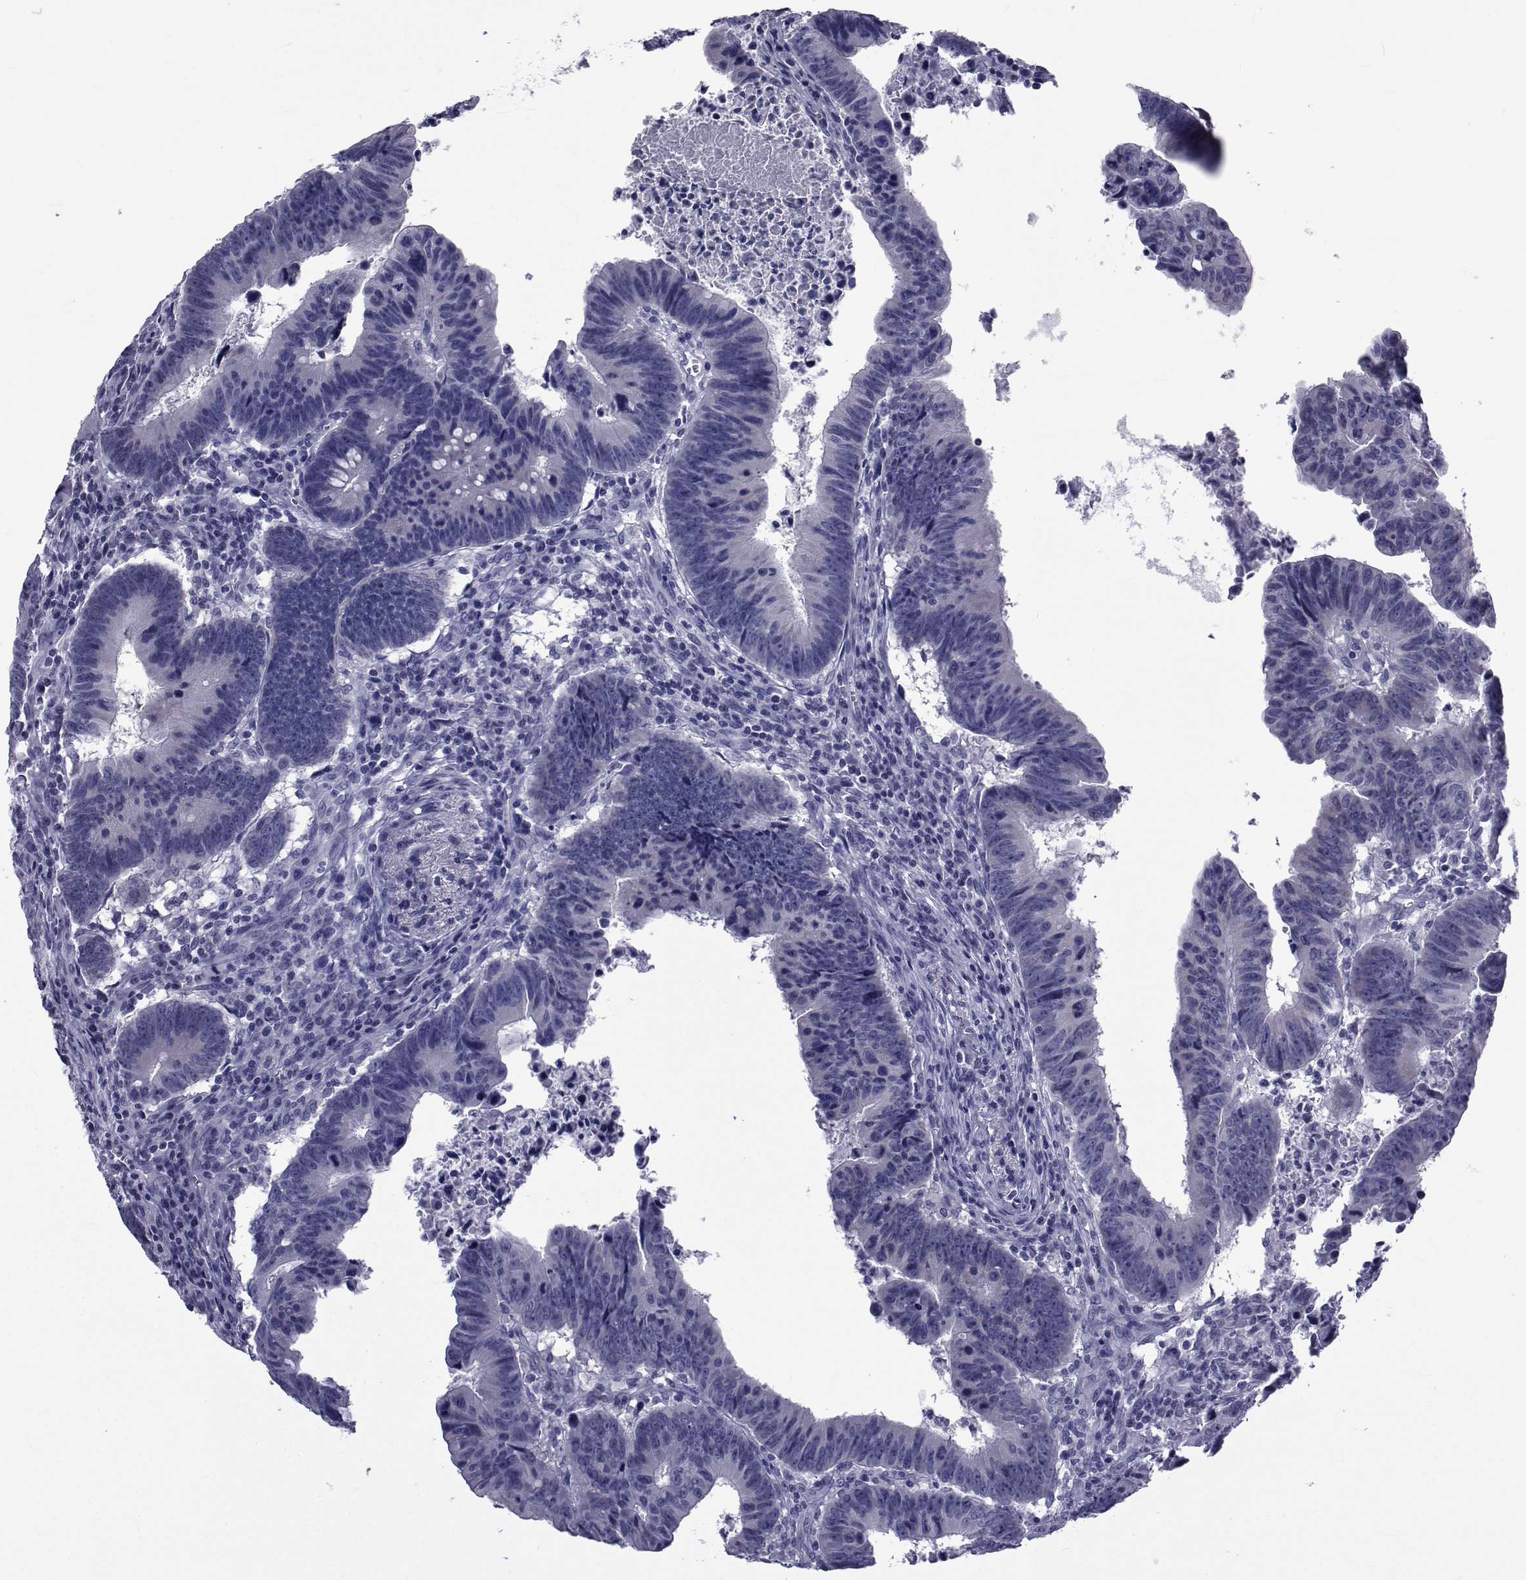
{"staining": {"intensity": "negative", "quantity": "none", "location": "none"}, "tissue": "colorectal cancer", "cell_type": "Tumor cells", "image_type": "cancer", "snomed": [{"axis": "morphology", "description": "Adenocarcinoma, NOS"}, {"axis": "topography", "description": "Colon"}], "caption": "A high-resolution histopathology image shows IHC staining of adenocarcinoma (colorectal), which exhibits no significant positivity in tumor cells.", "gene": "GKAP1", "patient": {"sex": "female", "age": 87}}